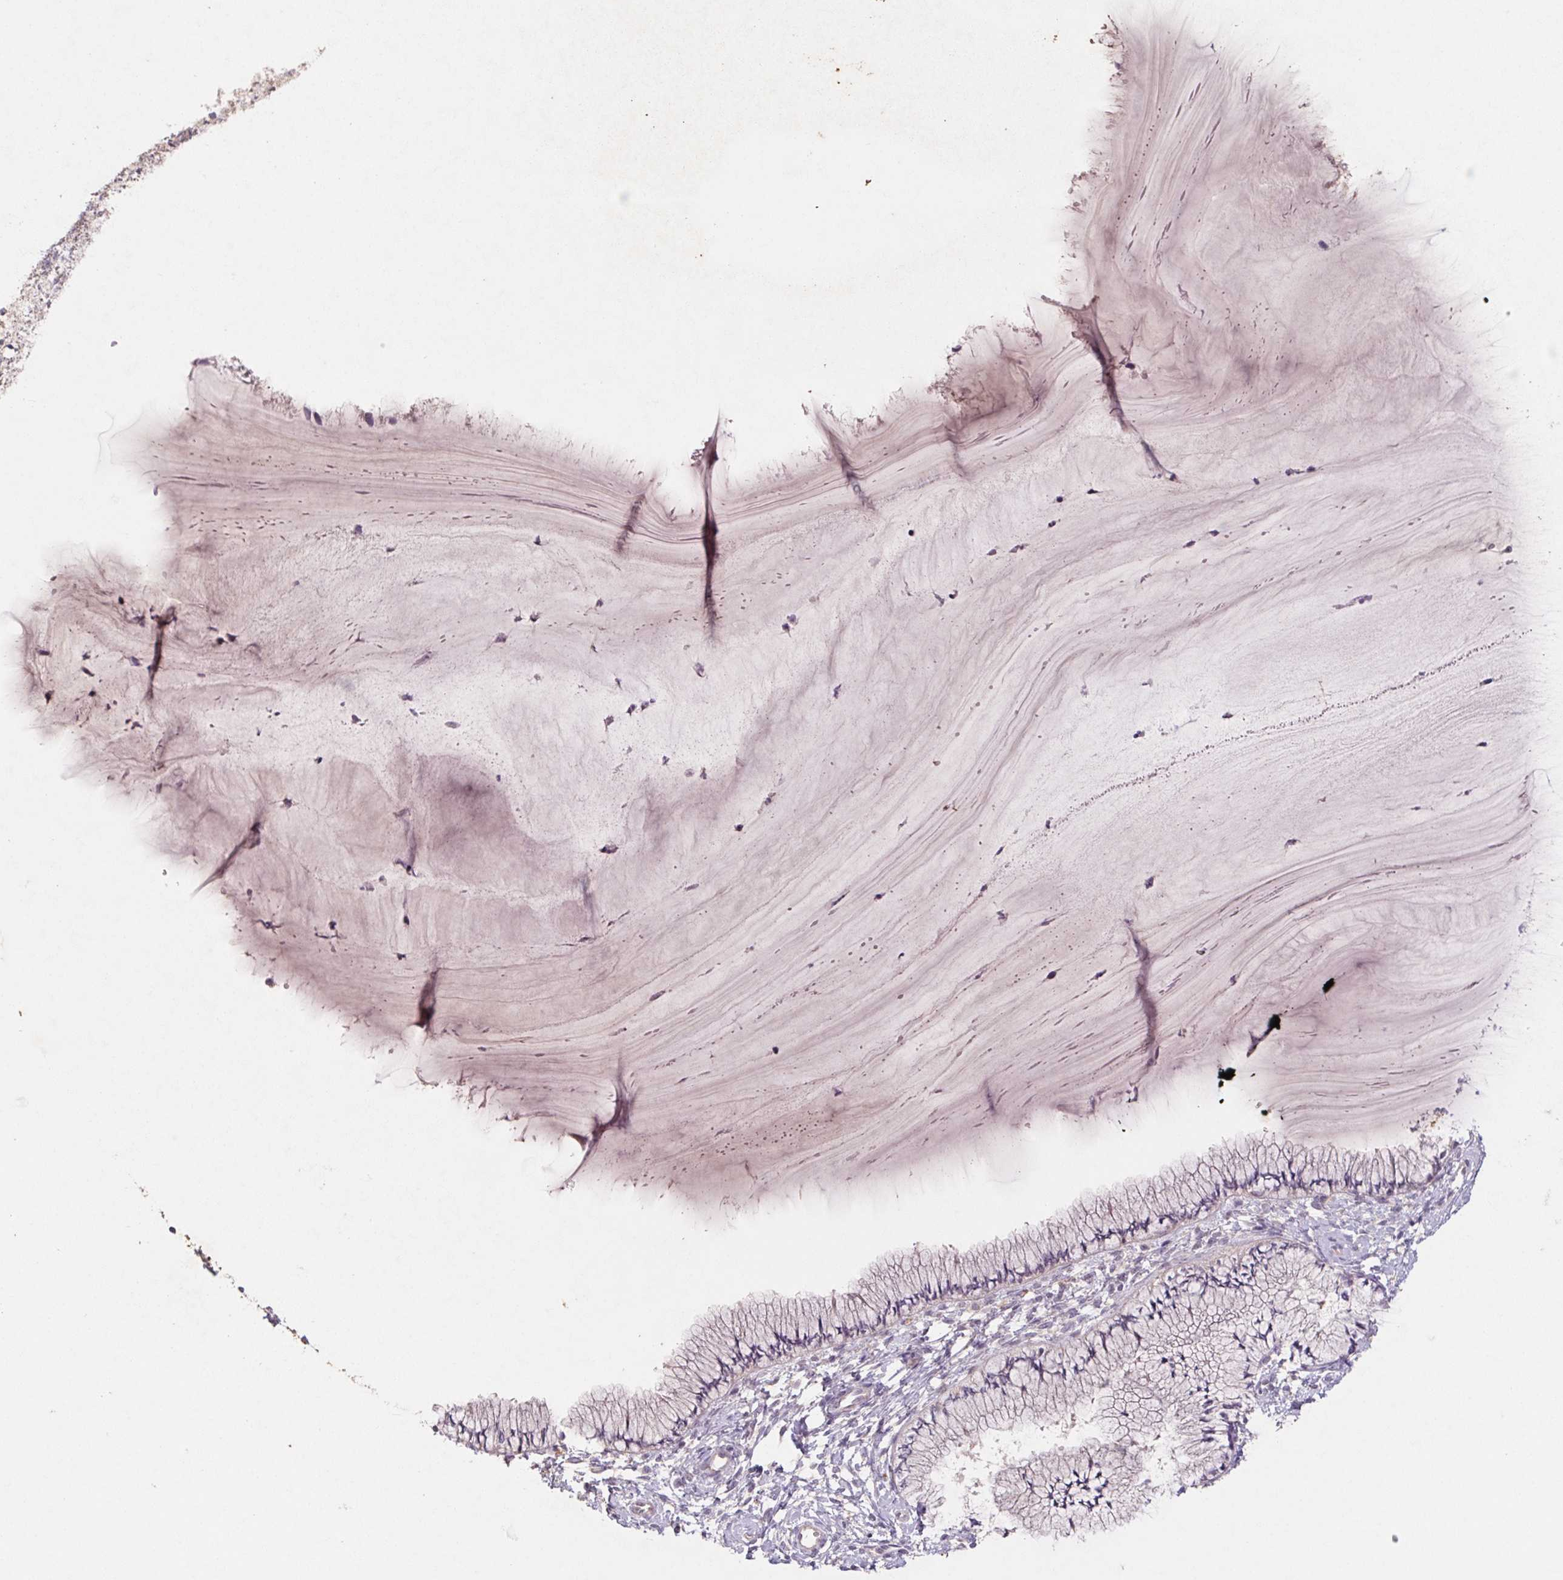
{"staining": {"intensity": "negative", "quantity": "none", "location": "none"}, "tissue": "cervix", "cell_type": "Glandular cells", "image_type": "normal", "snomed": [{"axis": "morphology", "description": "Normal tissue, NOS"}, {"axis": "topography", "description": "Cervix"}], "caption": "Unremarkable cervix was stained to show a protein in brown. There is no significant positivity in glandular cells. (Brightfield microscopy of DAB IHC at high magnification).", "gene": "GRM2", "patient": {"sex": "female", "age": 37}}